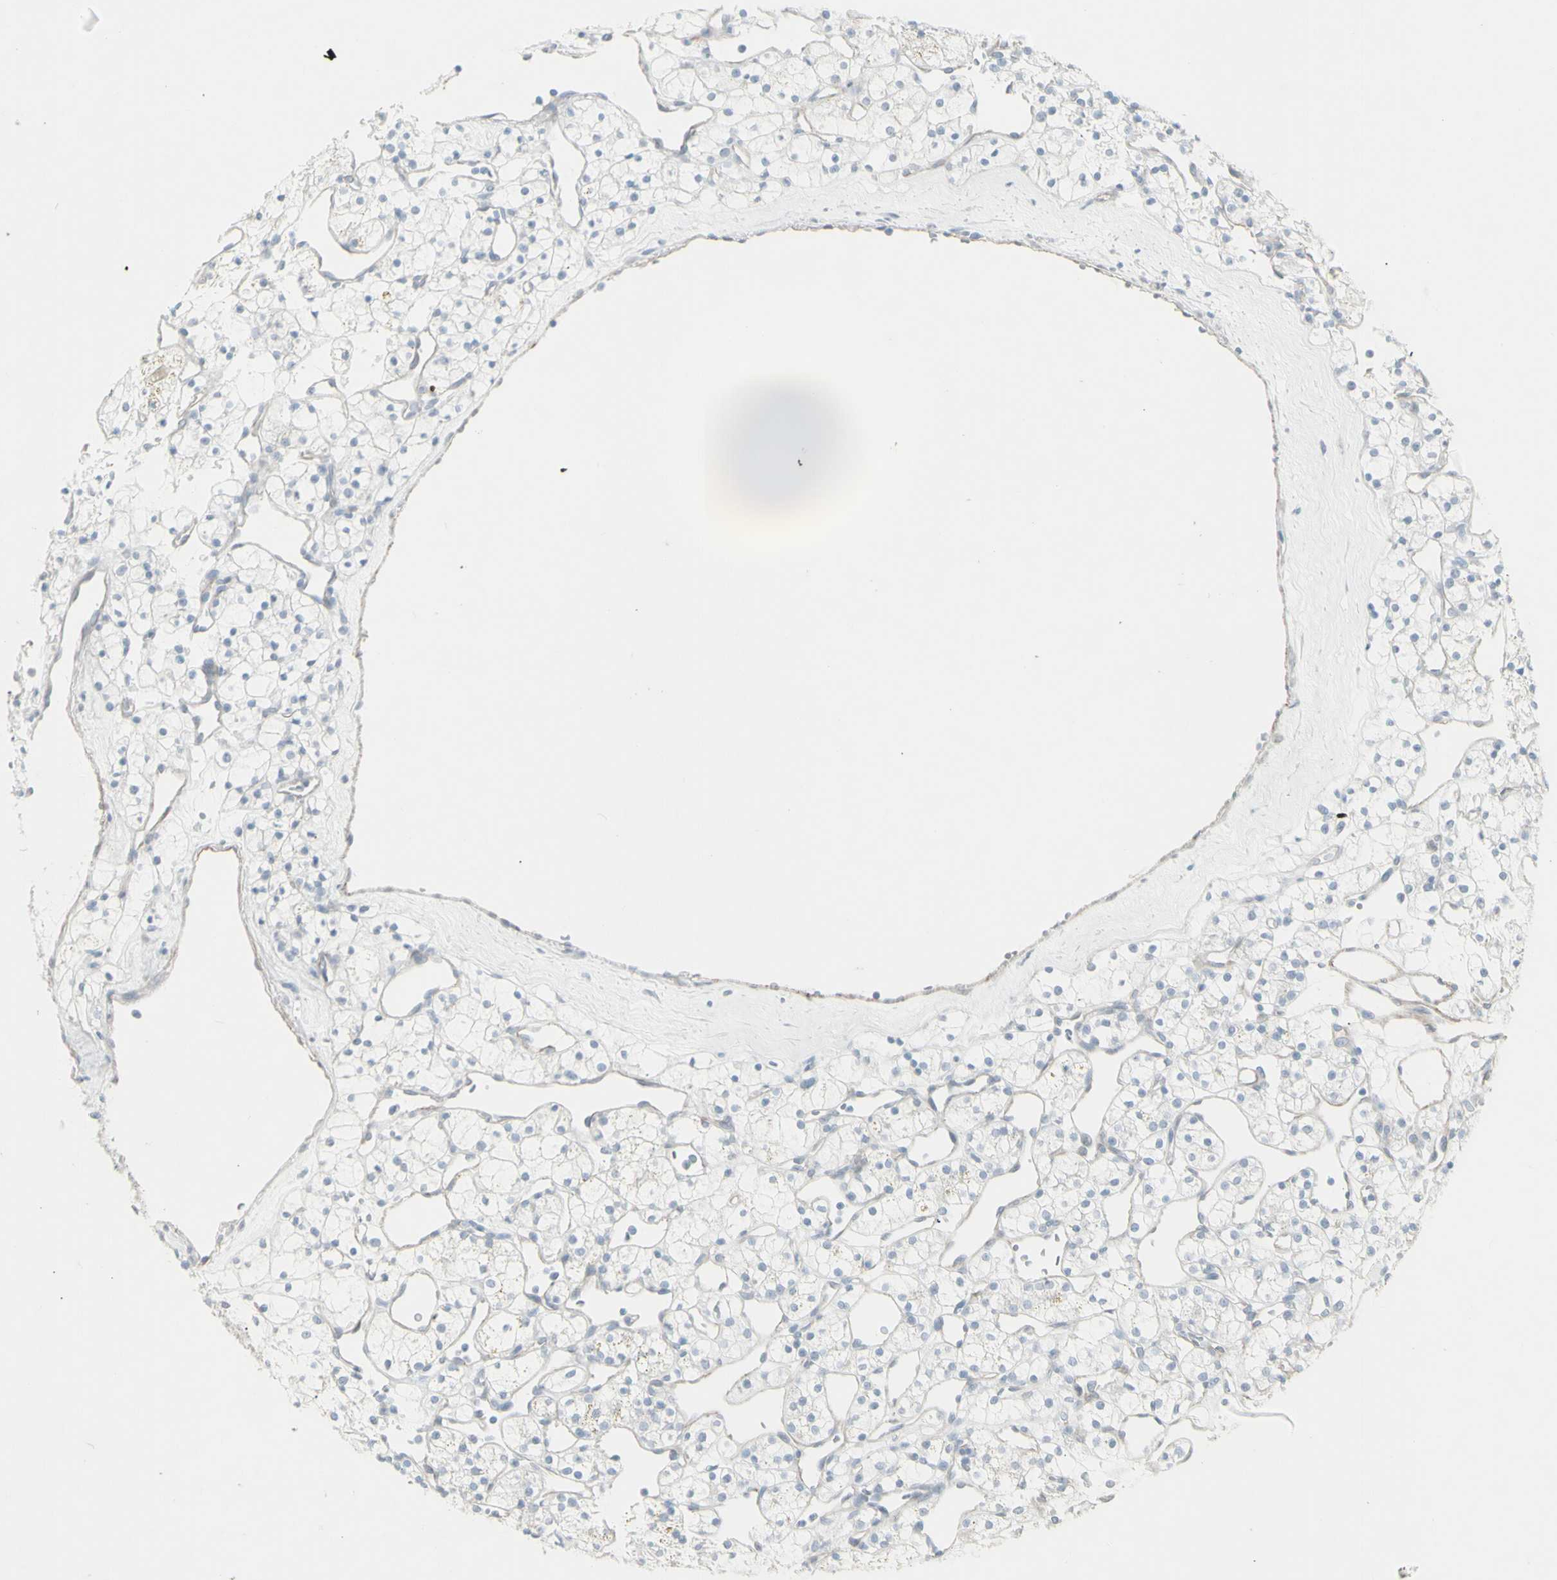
{"staining": {"intensity": "negative", "quantity": "none", "location": "none"}, "tissue": "renal cancer", "cell_type": "Tumor cells", "image_type": "cancer", "snomed": [{"axis": "morphology", "description": "Adenocarcinoma, NOS"}, {"axis": "topography", "description": "Kidney"}], "caption": "Tumor cells are negative for protein expression in human adenocarcinoma (renal).", "gene": "YBX2", "patient": {"sex": "female", "age": 60}}